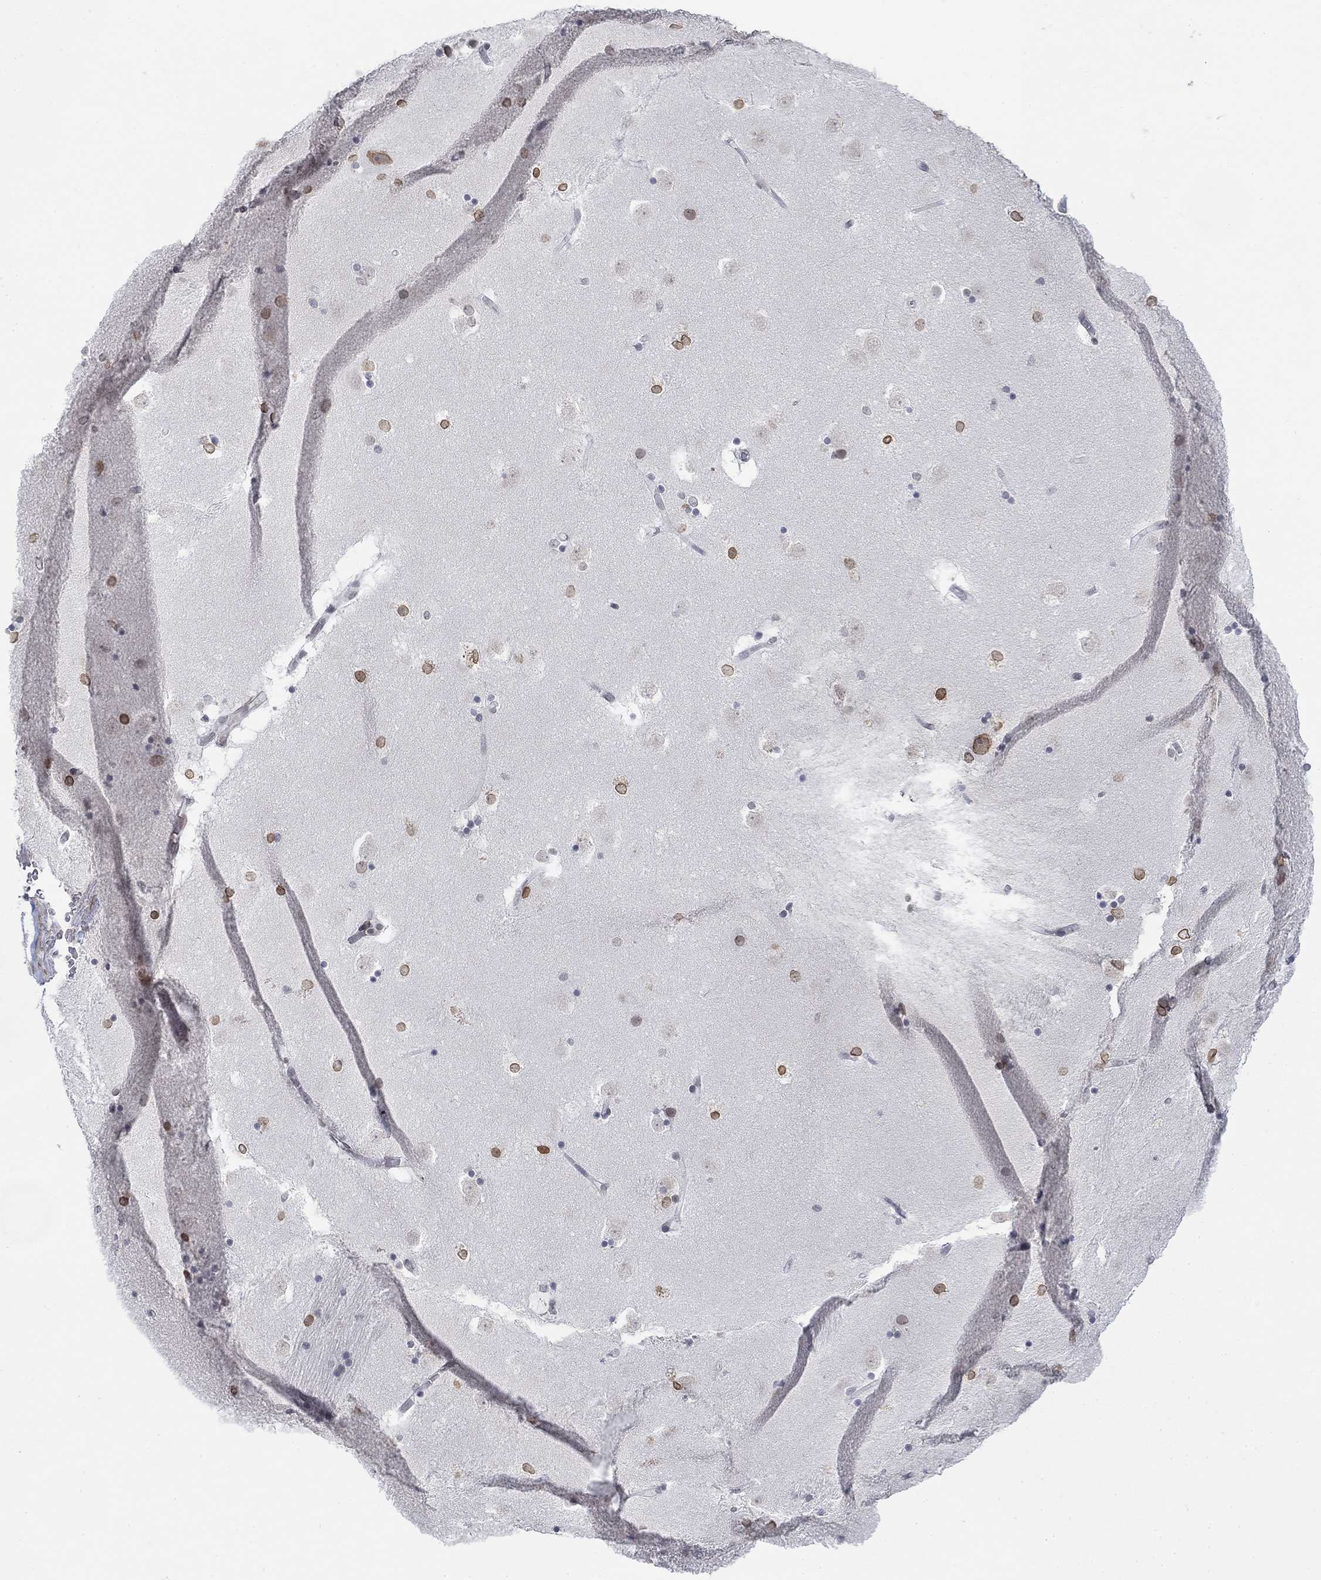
{"staining": {"intensity": "strong", "quantity": "<25%", "location": "cytoplasmic/membranous,nuclear"}, "tissue": "caudate", "cell_type": "Glial cells", "image_type": "normal", "snomed": [{"axis": "morphology", "description": "Normal tissue, NOS"}, {"axis": "topography", "description": "Lateral ventricle wall"}], "caption": "DAB (3,3'-diaminobenzidine) immunohistochemical staining of normal human caudate exhibits strong cytoplasmic/membranous,nuclear protein expression in about <25% of glial cells.", "gene": "TOR1AIP1", "patient": {"sex": "male", "age": 51}}